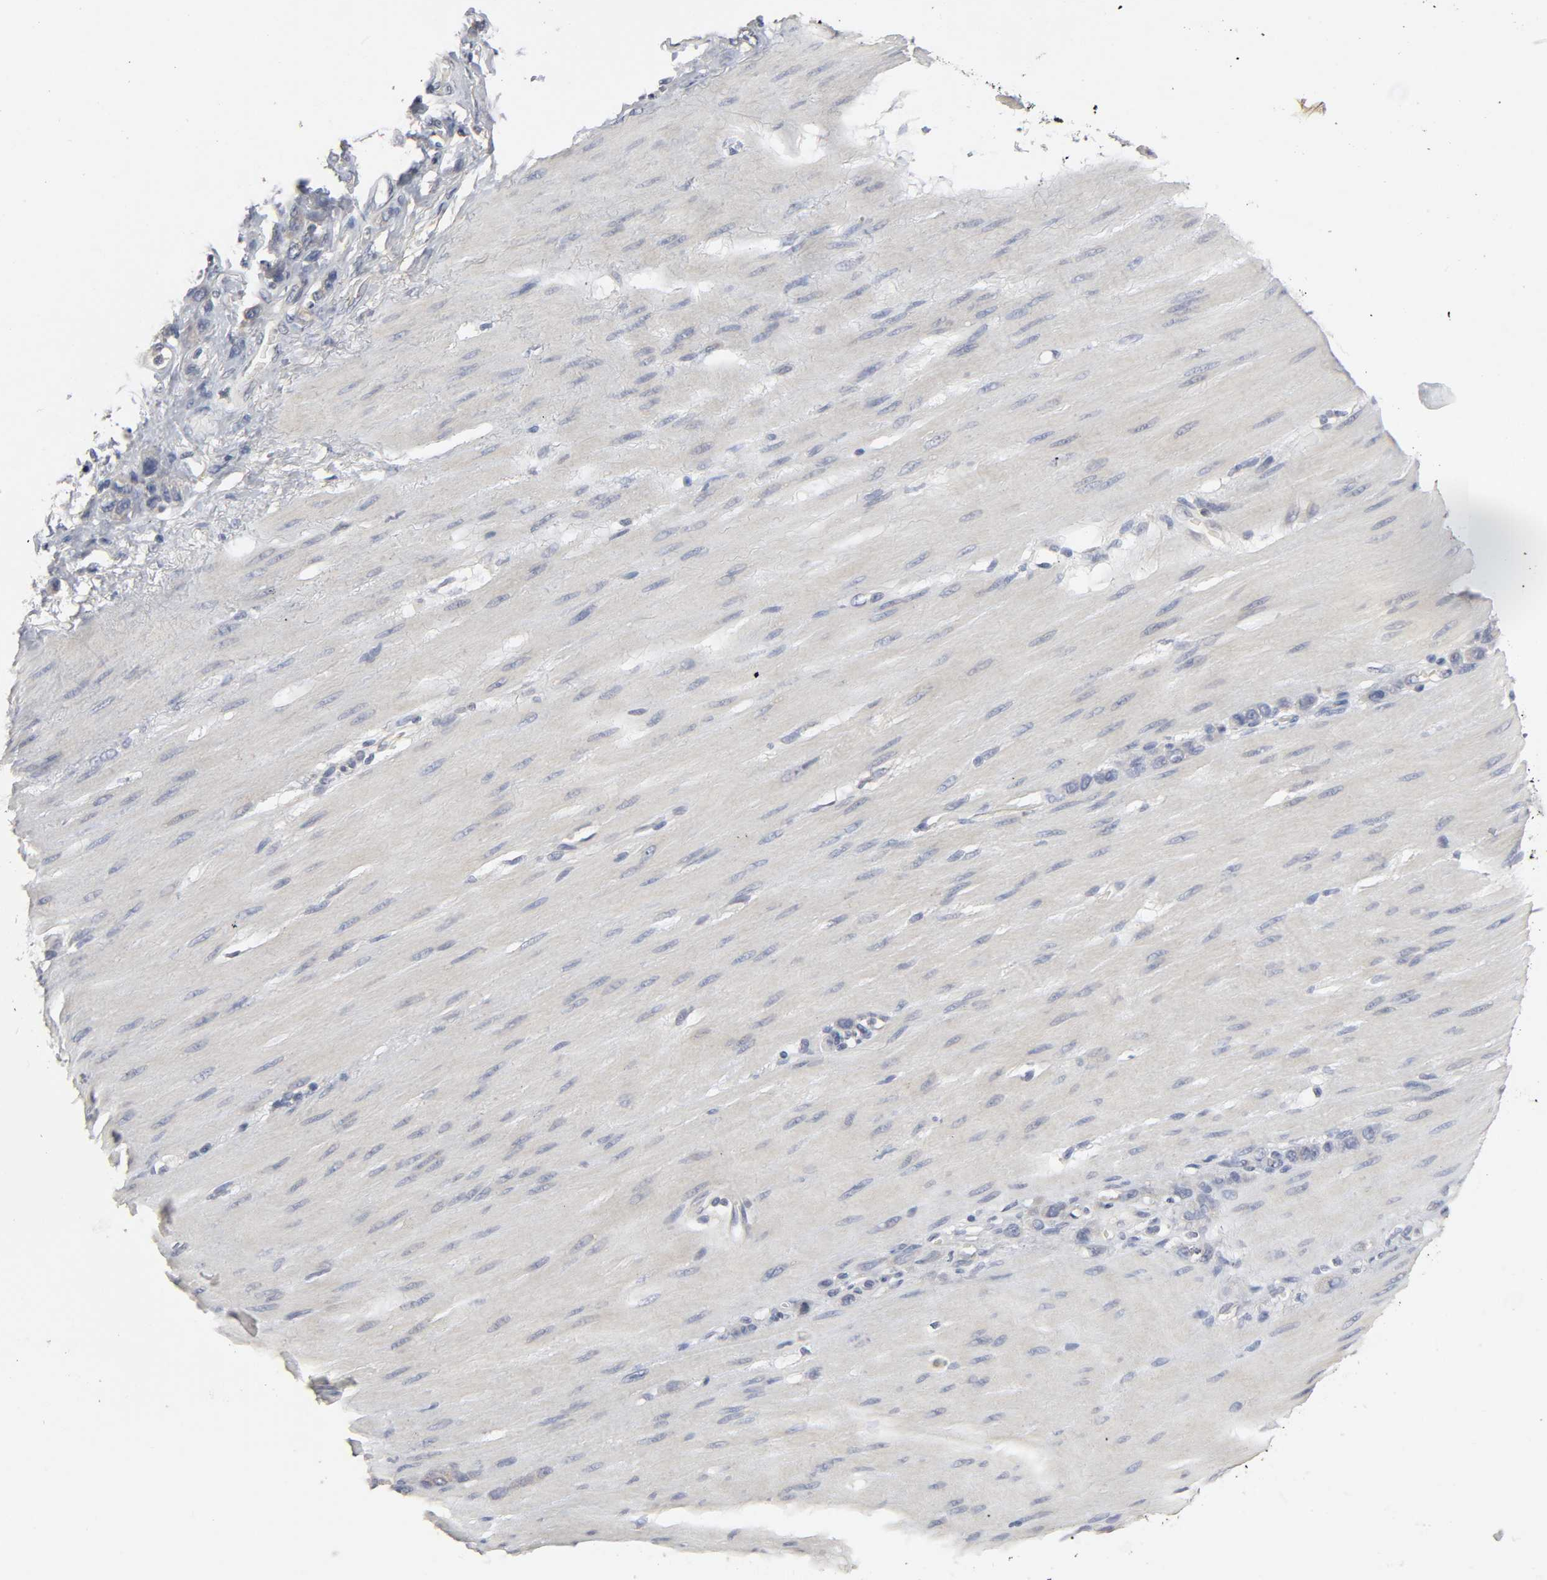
{"staining": {"intensity": "negative", "quantity": "none", "location": "none"}, "tissue": "stomach cancer", "cell_type": "Tumor cells", "image_type": "cancer", "snomed": [{"axis": "morphology", "description": "Adenocarcinoma, NOS"}, {"axis": "topography", "description": "Stomach"}], "caption": "The immunohistochemistry image has no significant expression in tumor cells of adenocarcinoma (stomach) tissue. The staining was performed using DAB to visualize the protein expression in brown, while the nuclei were stained in blue with hematoxylin (Magnification: 20x).", "gene": "SLC10A2", "patient": {"sex": "male", "age": 82}}